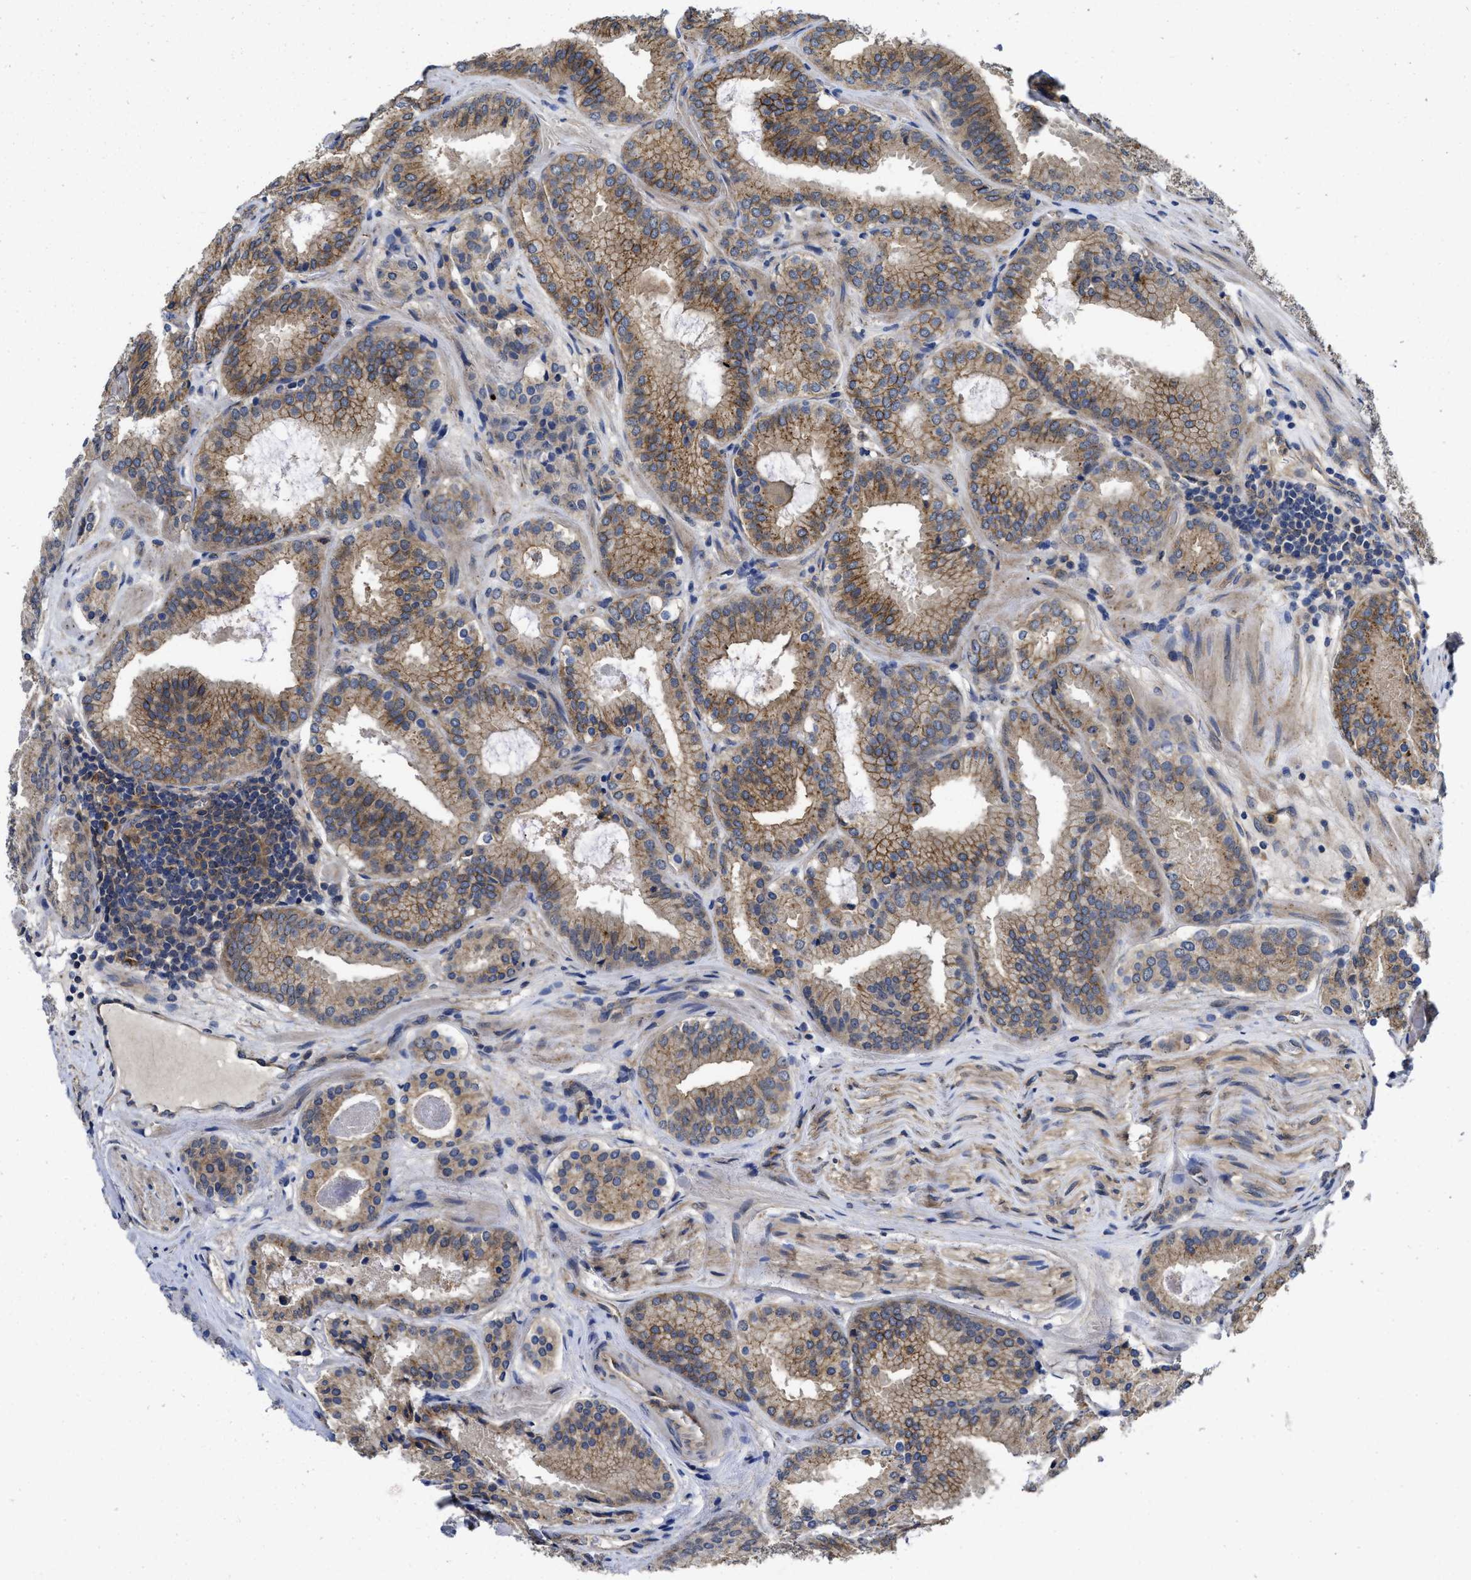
{"staining": {"intensity": "weak", "quantity": ">75%", "location": "cytoplasmic/membranous"}, "tissue": "prostate cancer", "cell_type": "Tumor cells", "image_type": "cancer", "snomed": [{"axis": "morphology", "description": "Adenocarcinoma, Low grade"}, {"axis": "topography", "description": "Prostate"}], "caption": "This is a micrograph of immunohistochemistry (IHC) staining of prostate adenocarcinoma (low-grade), which shows weak staining in the cytoplasmic/membranous of tumor cells.", "gene": "PKD2", "patient": {"sex": "male", "age": 69}}